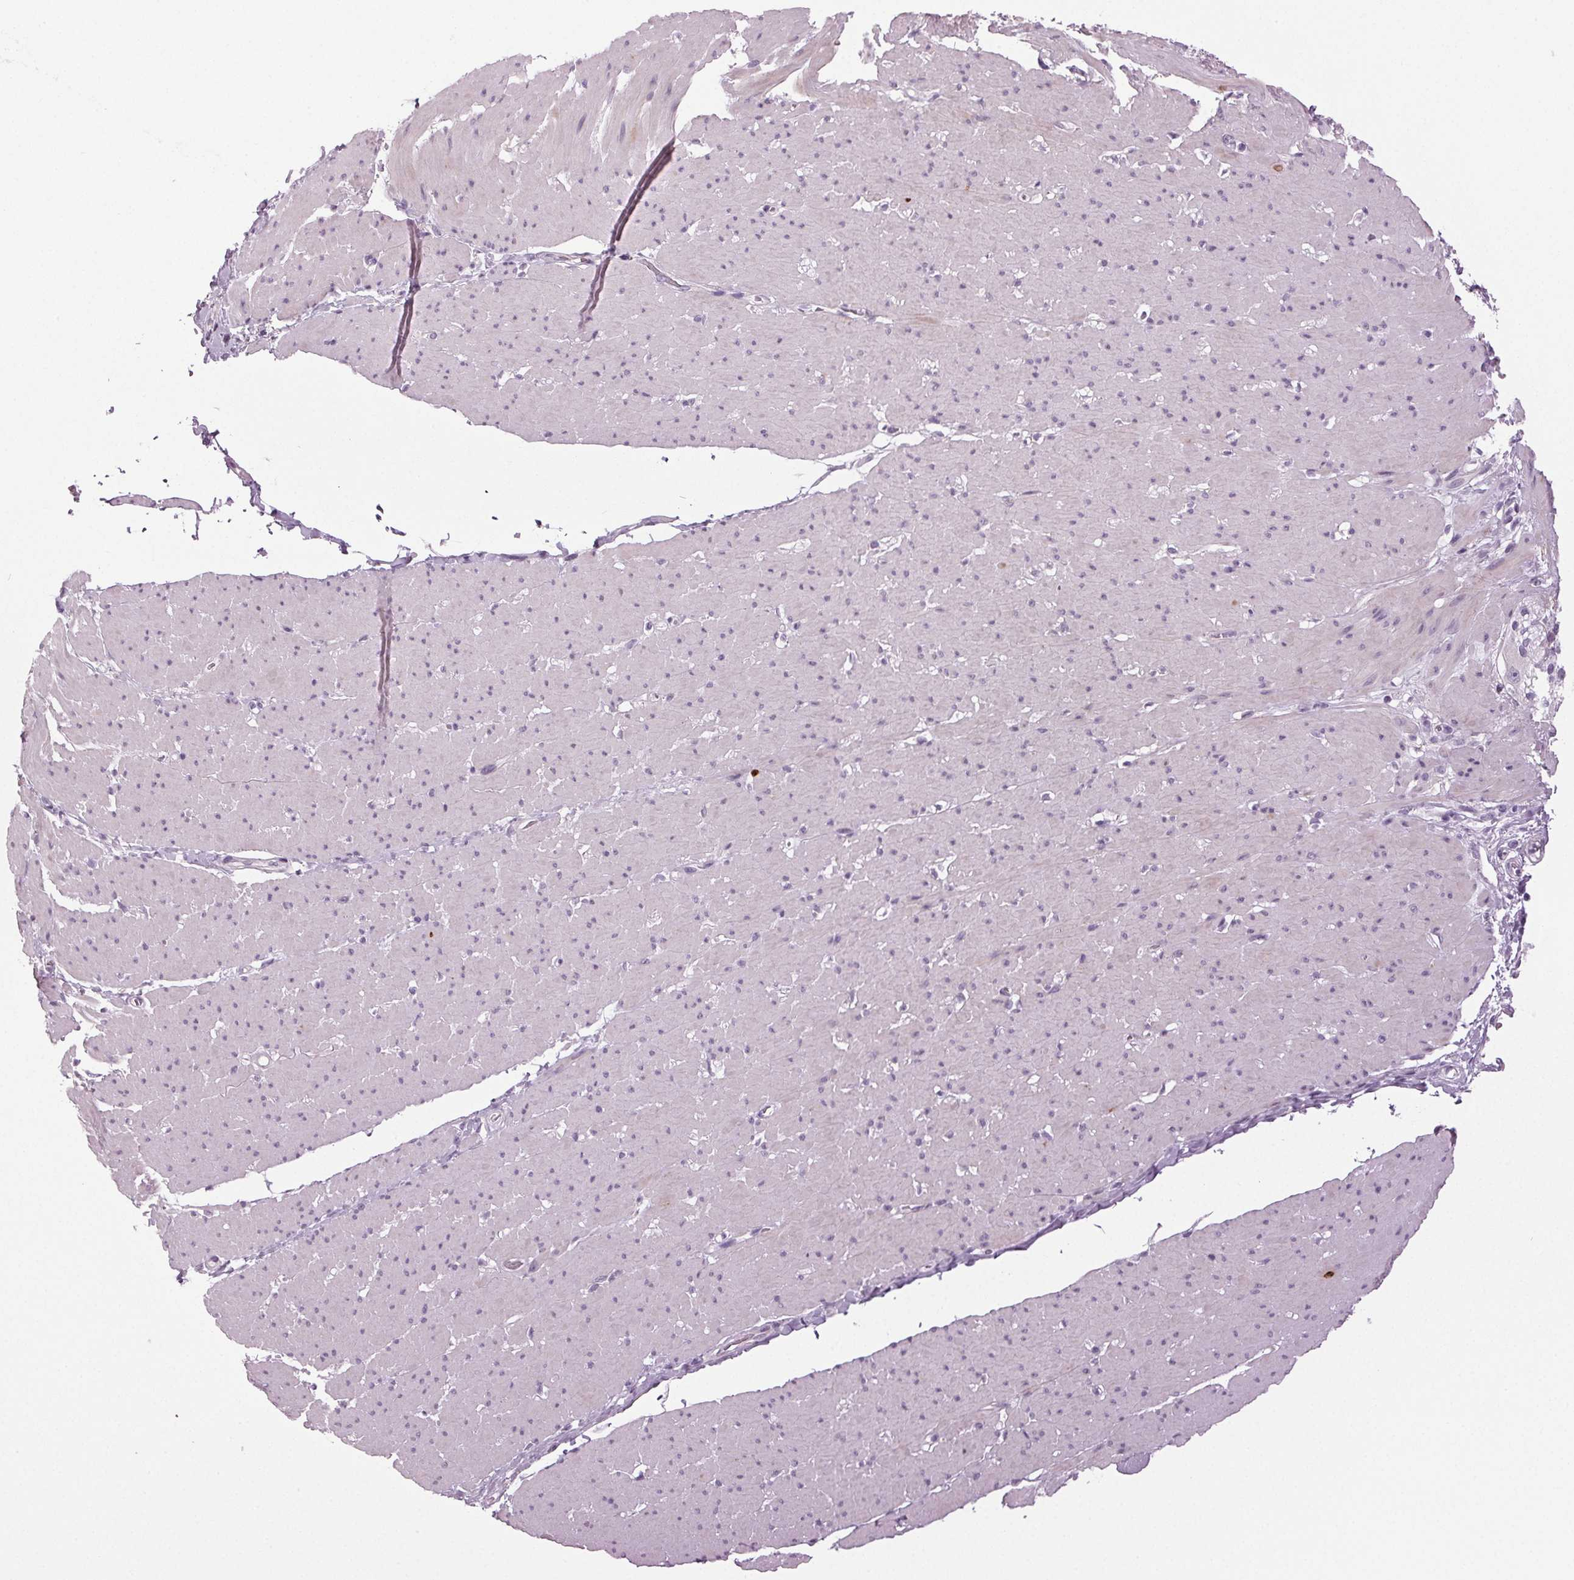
{"staining": {"intensity": "weak", "quantity": "25%-75%", "location": "cytoplasmic/membranous"}, "tissue": "smooth muscle", "cell_type": "Smooth muscle cells", "image_type": "normal", "snomed": [{"axis": "morphology", "description": "Normal tissue, NOS"}, {"axis": "topography", "description": "Smooth muscle"}, {"axis": "topography", "description": "Rectum"}], "caption": "Weak cytoplasmic/membranous expression is seen in about 25%-75% of smooth muscle cells in benign smooth muscle.", "gene": "DNAH12", "patient": {"sex": "male", "age": 53}}